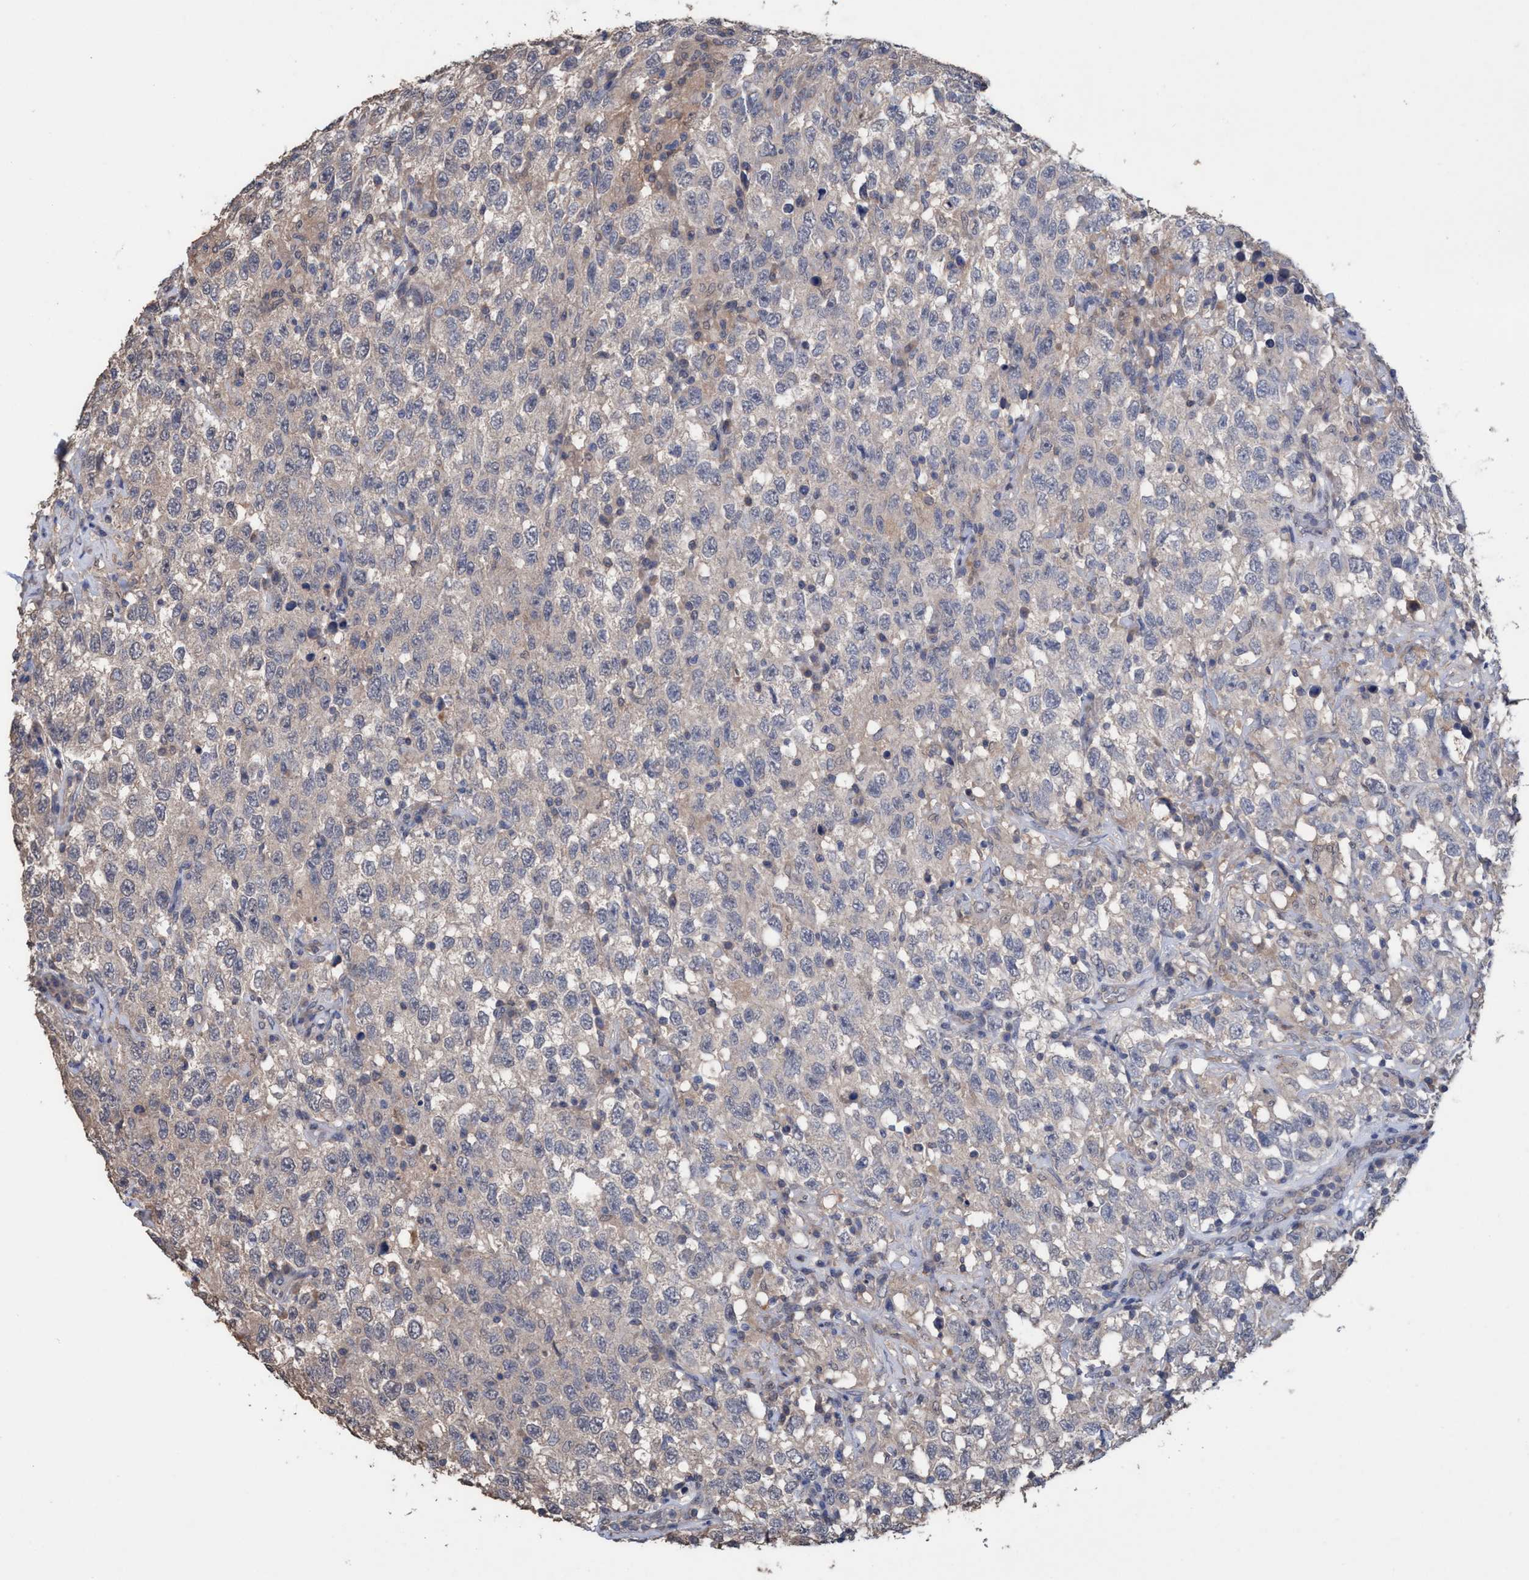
{"staining": {"intensity": "weak", "quantity": "<25%", "location": "cytoplasmic/membranous"}, "tissue": "testis cancer", "cell_type": "Tumor cells", "image_type": "cancer", "snomed": [{"axis": "morphology", "description": "Seminoma, NOS"}, {"axis": "topography", "description": "Testis"}], "caption": "IHC of human testis seminoma shows no expression in tumor cells.", "gene": "GLOD4", "patient": {"sex": "male", "age": 41}}